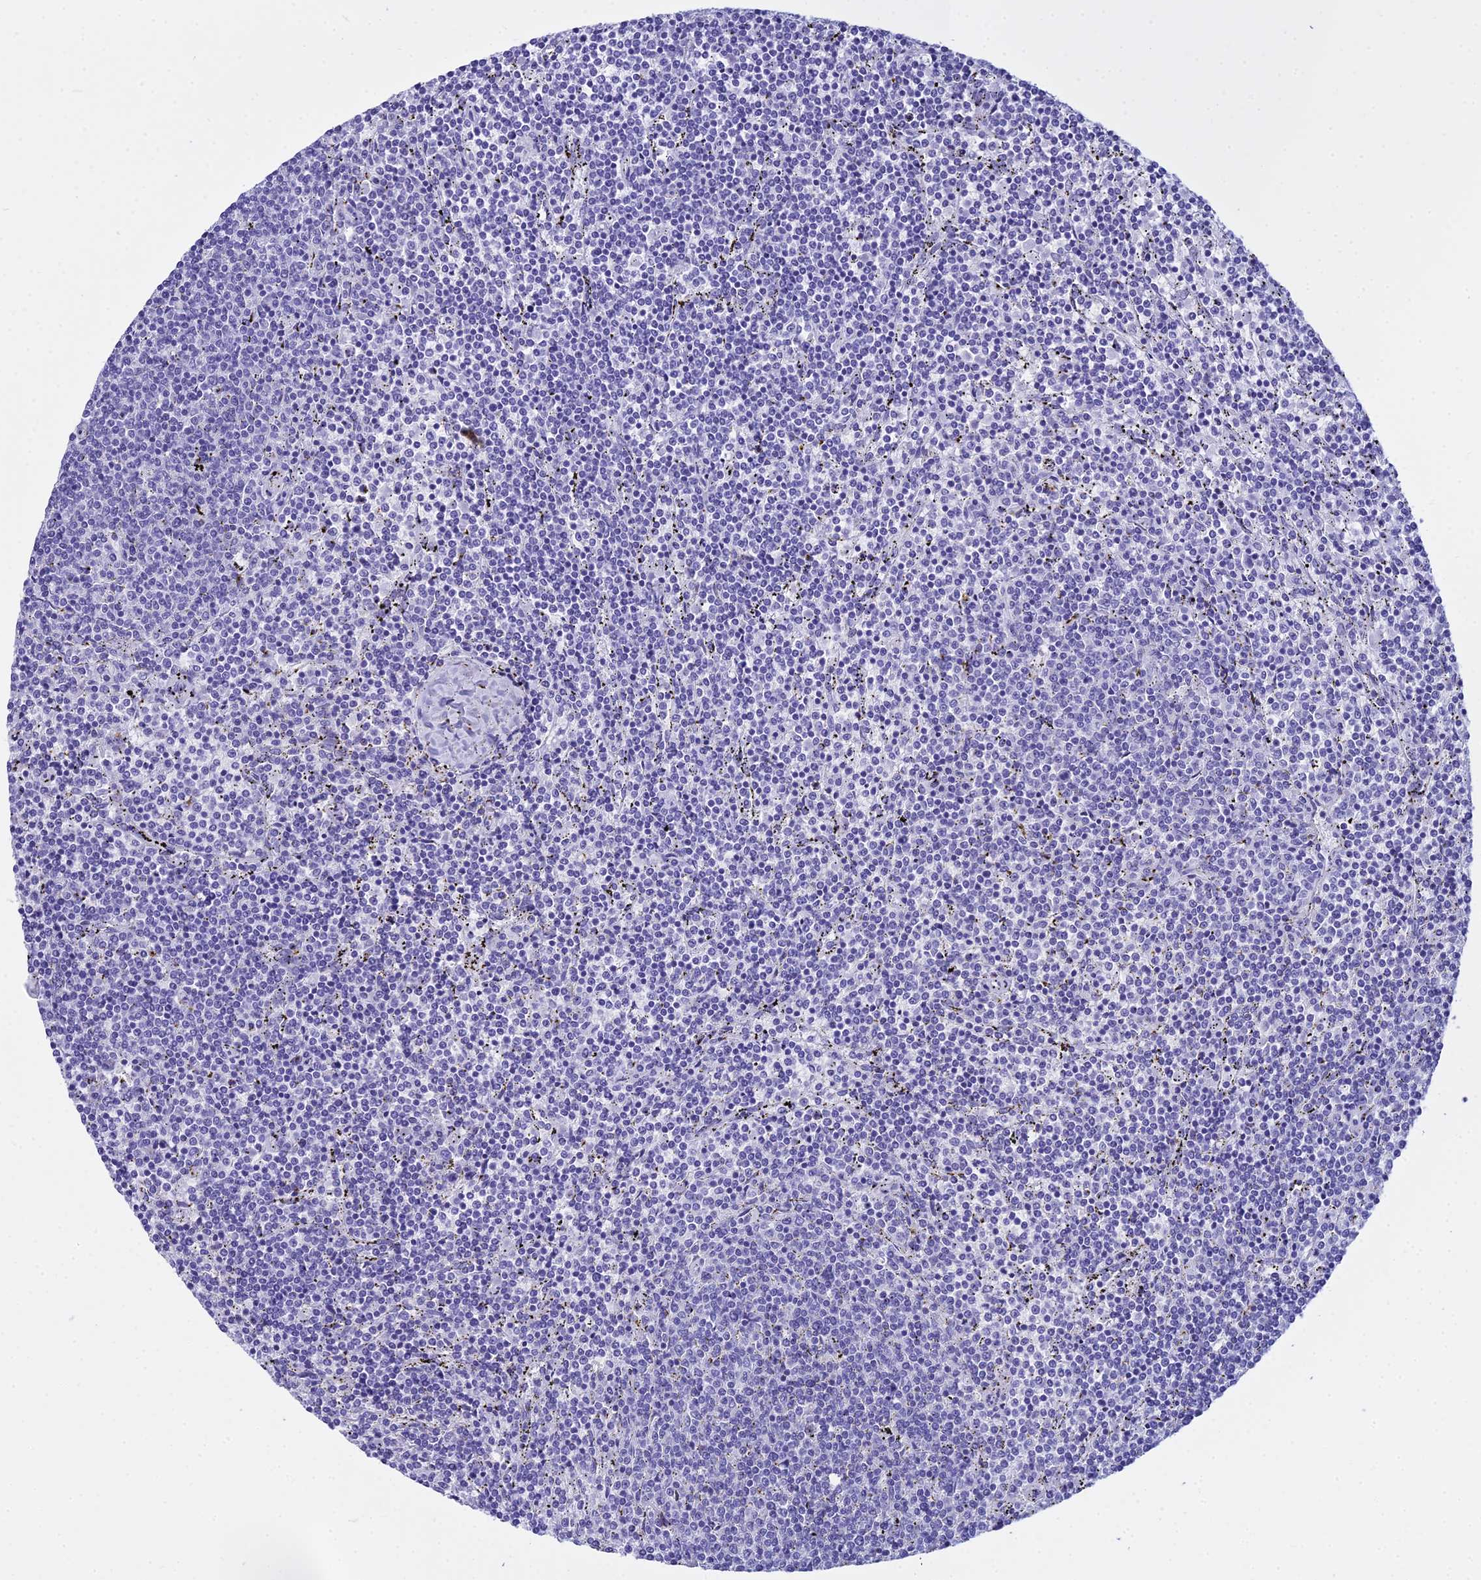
{"staining": {"intensity": "negative", "quantity": "none", "location": "none"}, "tissue": "lymphoma", "cell_type": "Tumor cells", "image_type": "cancer", "snomed": [{"axis": "morphology", "description": "Malignant lymphoma, non-Hodgkin's type, Low grade"}, {"axis": "topography", "description": "Spleen"}], "caption": "Immunohistochemical staining of low-grade malignant lymphoma, non-Hodgkin's type exhibits no significant positivity in tumor cells.", "gene": "ZNF442", "patient": {"sex": "female", "age": 50}}